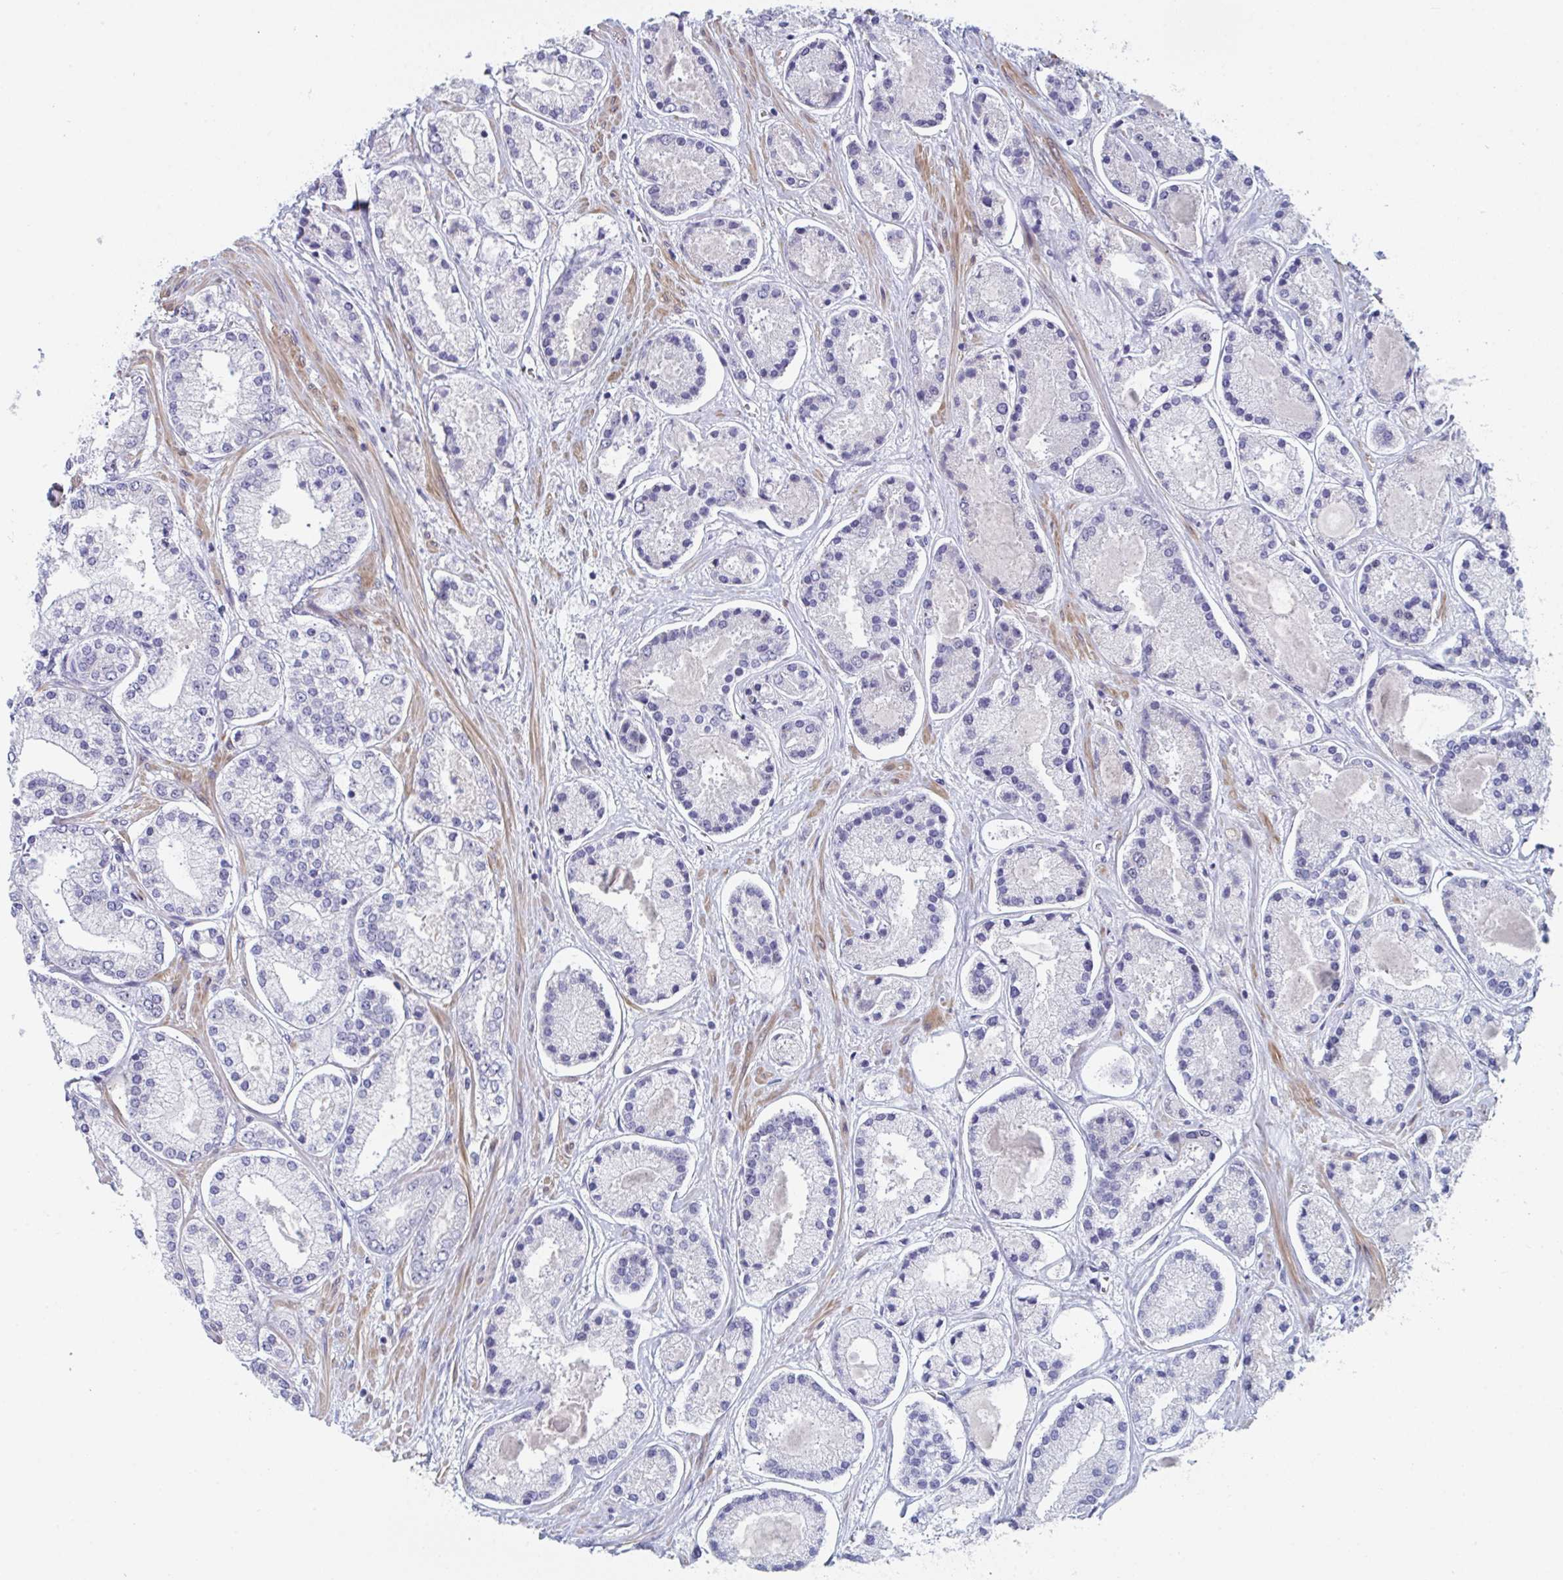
{"staining": {"intensity": "negative", "quantity": "none", "location": "none"}, "tissue": "prostate cancer", "cell_type": "Tumor cells", "image_type": "cancer", "snomed": [{"axis": "morphology", "description": "Adenocarcinoma, High grade"}, {"axis": "topography", "description": "Prostate"}], "caption": "A high-resolution image shows IHC staining of prostate adenocarcinoma (high-grade), which reveals no significant staining in tumor cells.", "gene": "CENPT", "patient": {"sex": "male", "age": 67}}